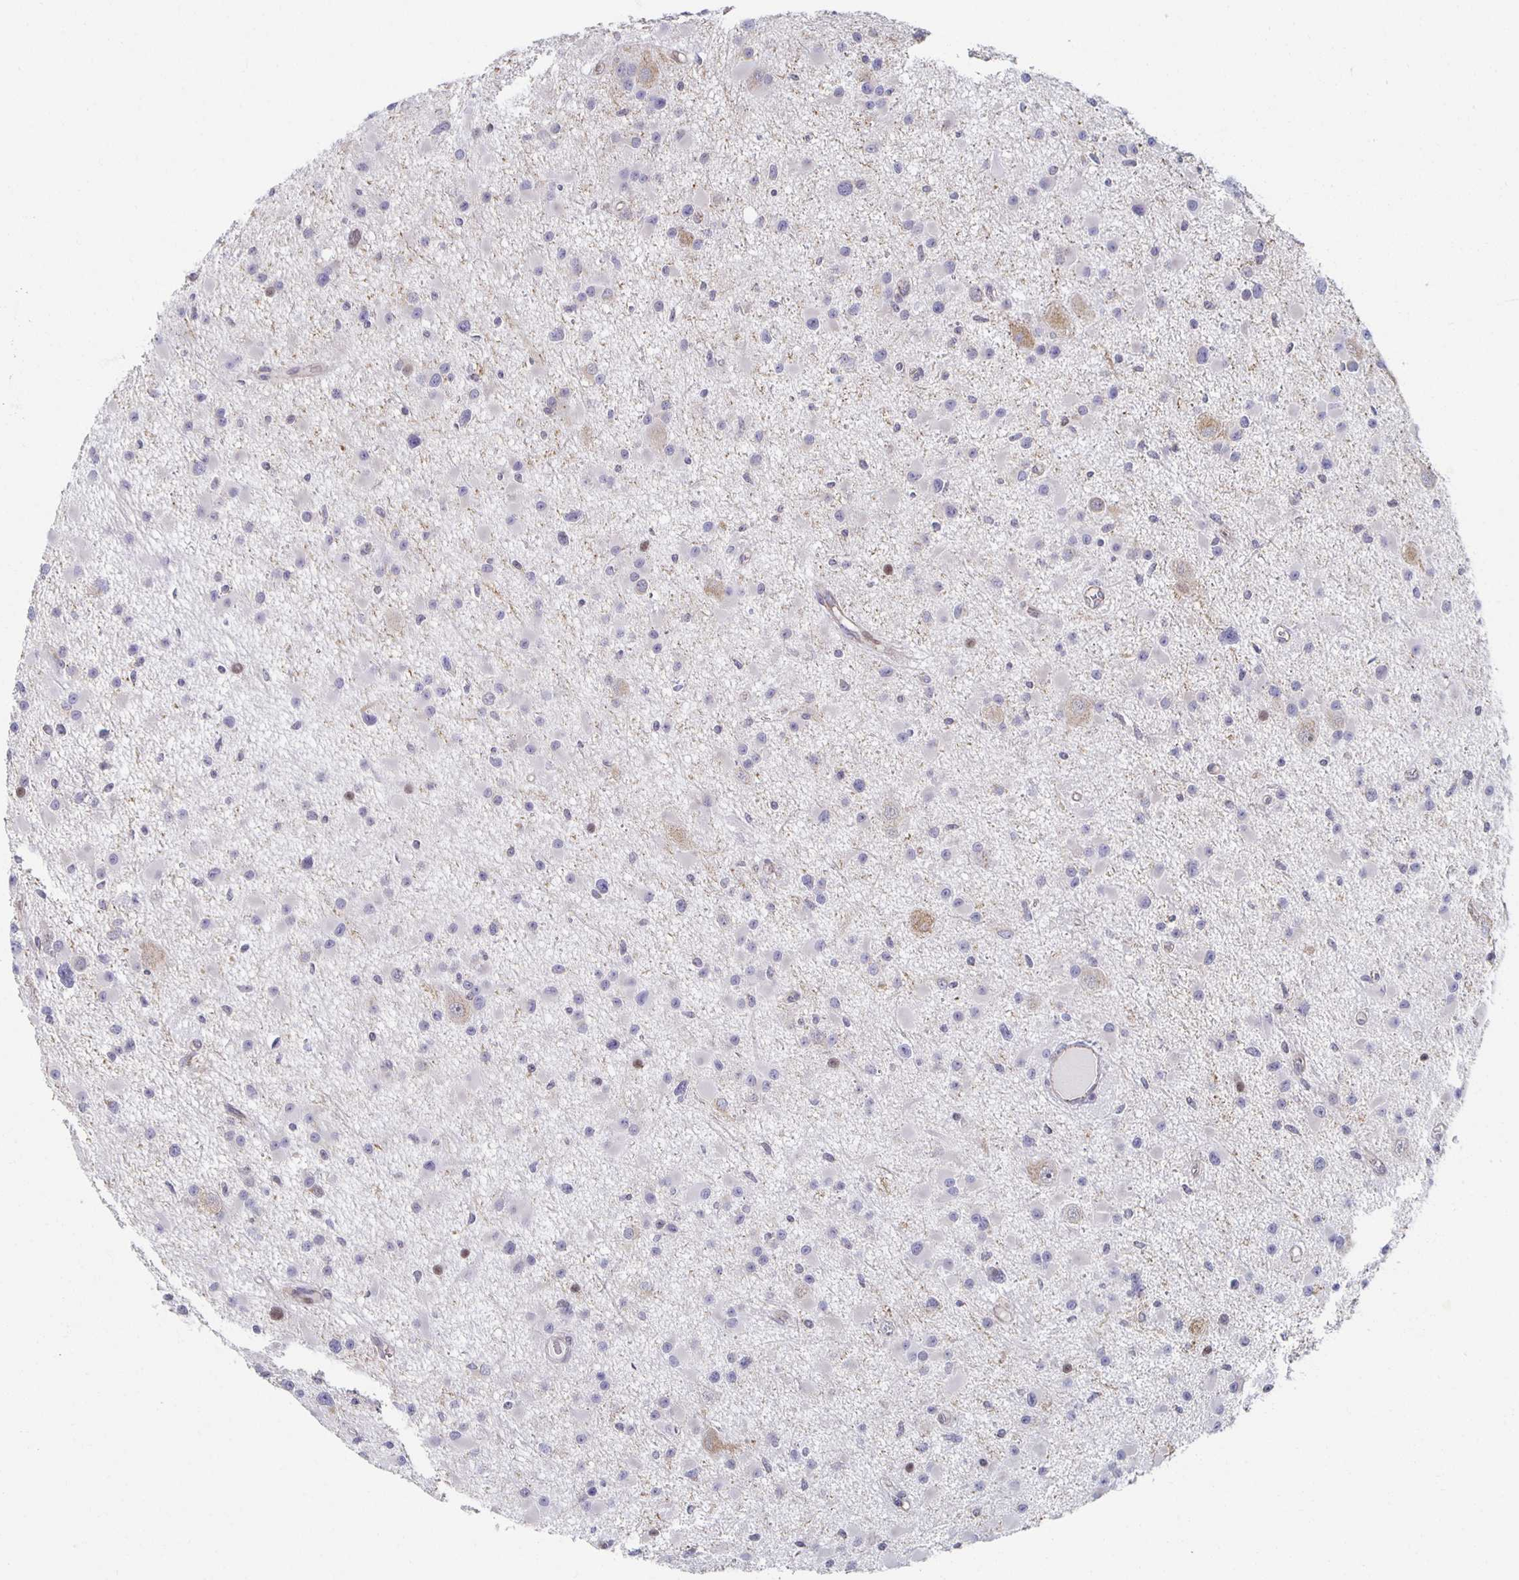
{"staining": {"intensity": "negative", "quantity": "none", "location": "none"}, "tissue": "glioma", "cell_type": "Tumor cells", "image_type": "cancer", "snomed": [{"axis": "morphology", "description": "Glioma, malignant, High grade"}, {"axis": "topography", "description": "Brain"}], "caption": "IHC of human high-grade glioma (malignant) demonstrates no staining in tumor cells.", "gene": "HCFC1R1", "patient": {"sex": "male", "age": 54}}